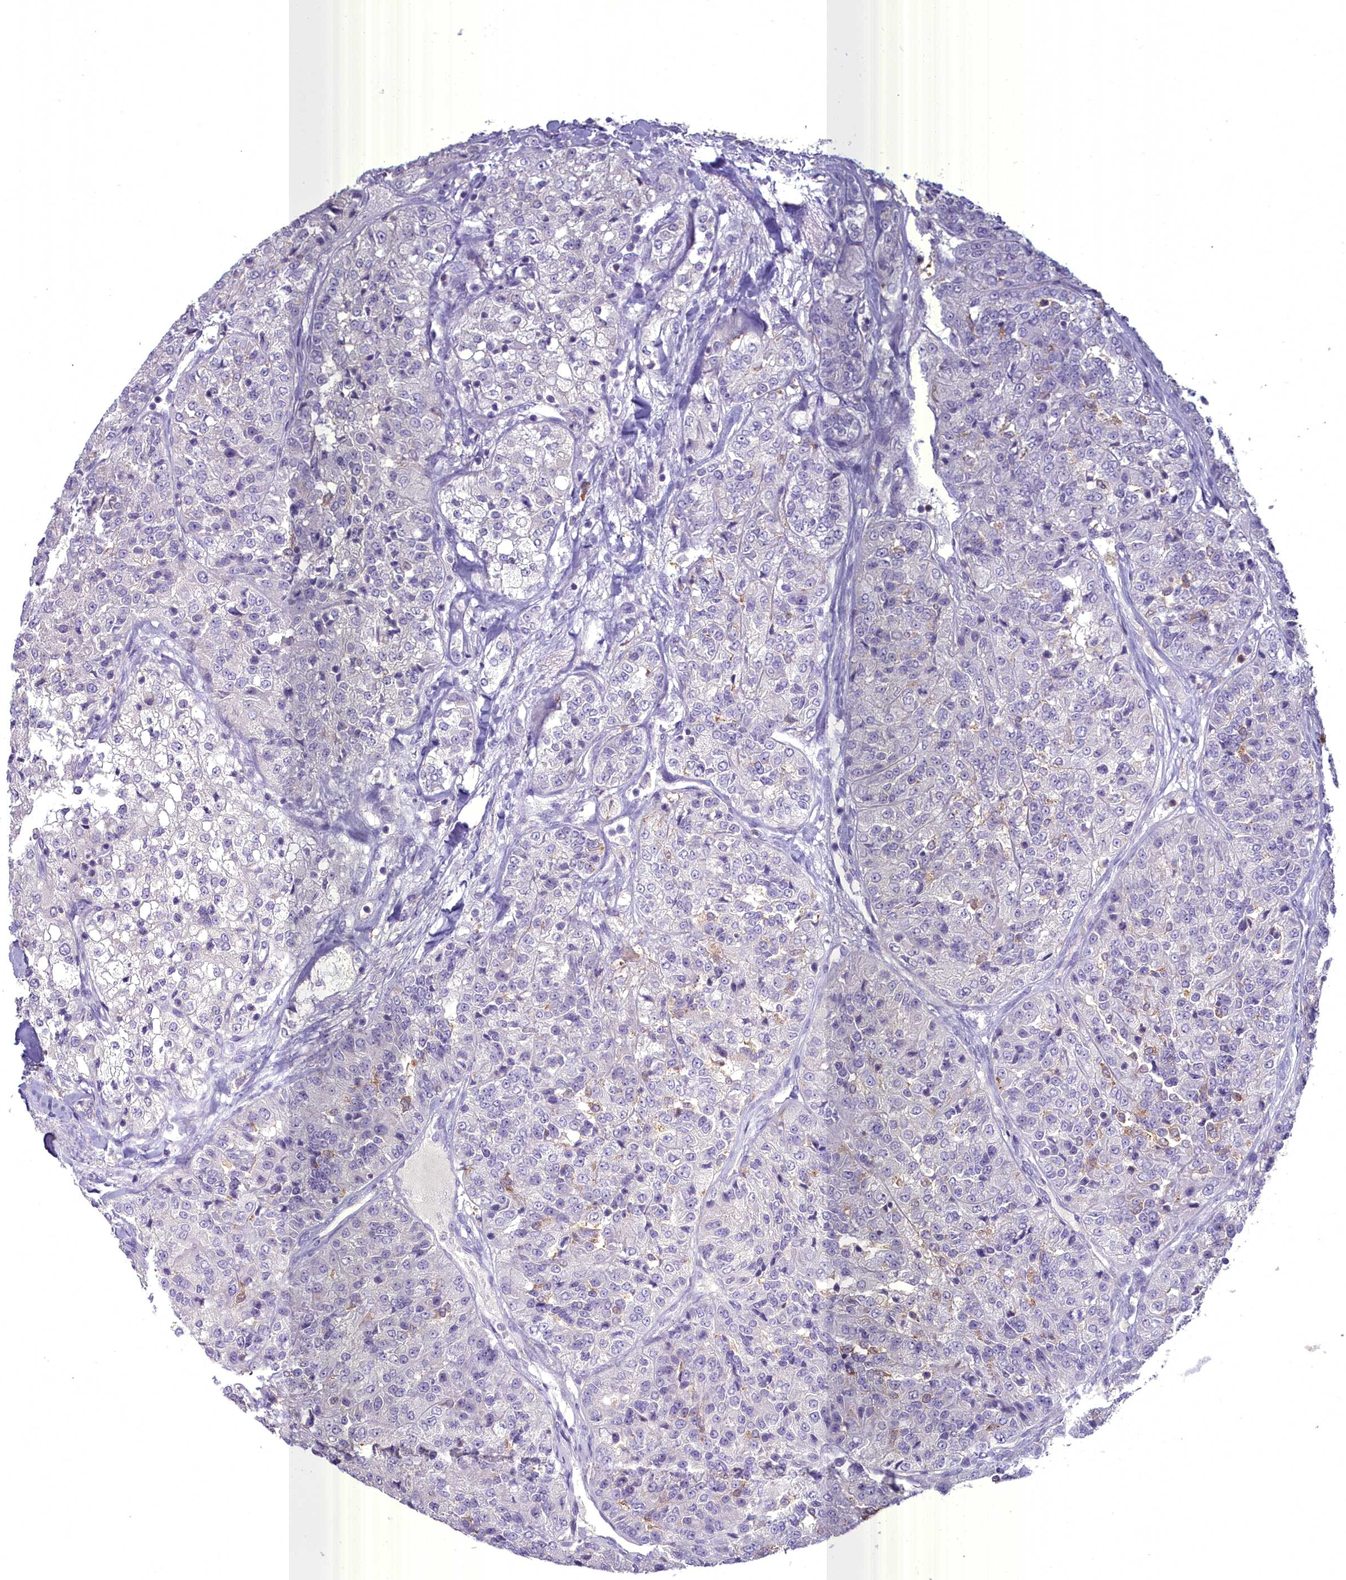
{"staining": {"intensity": "negative", "quantity": "none", "location": "none"}, "tissue": "renal cancer", "cell_type": "Tumor cells", "image_type": "cancer", "snomed": [{"axis": "morphology", "description": "Adenocarcinoma, NOS"}, {"axis": "topography", "description": "Kidney"}], "caption": "Tumor cells show no significant staining in renal cancer.", "gene": "BLNK", "patient": {"sex": "female", "age": 63}}